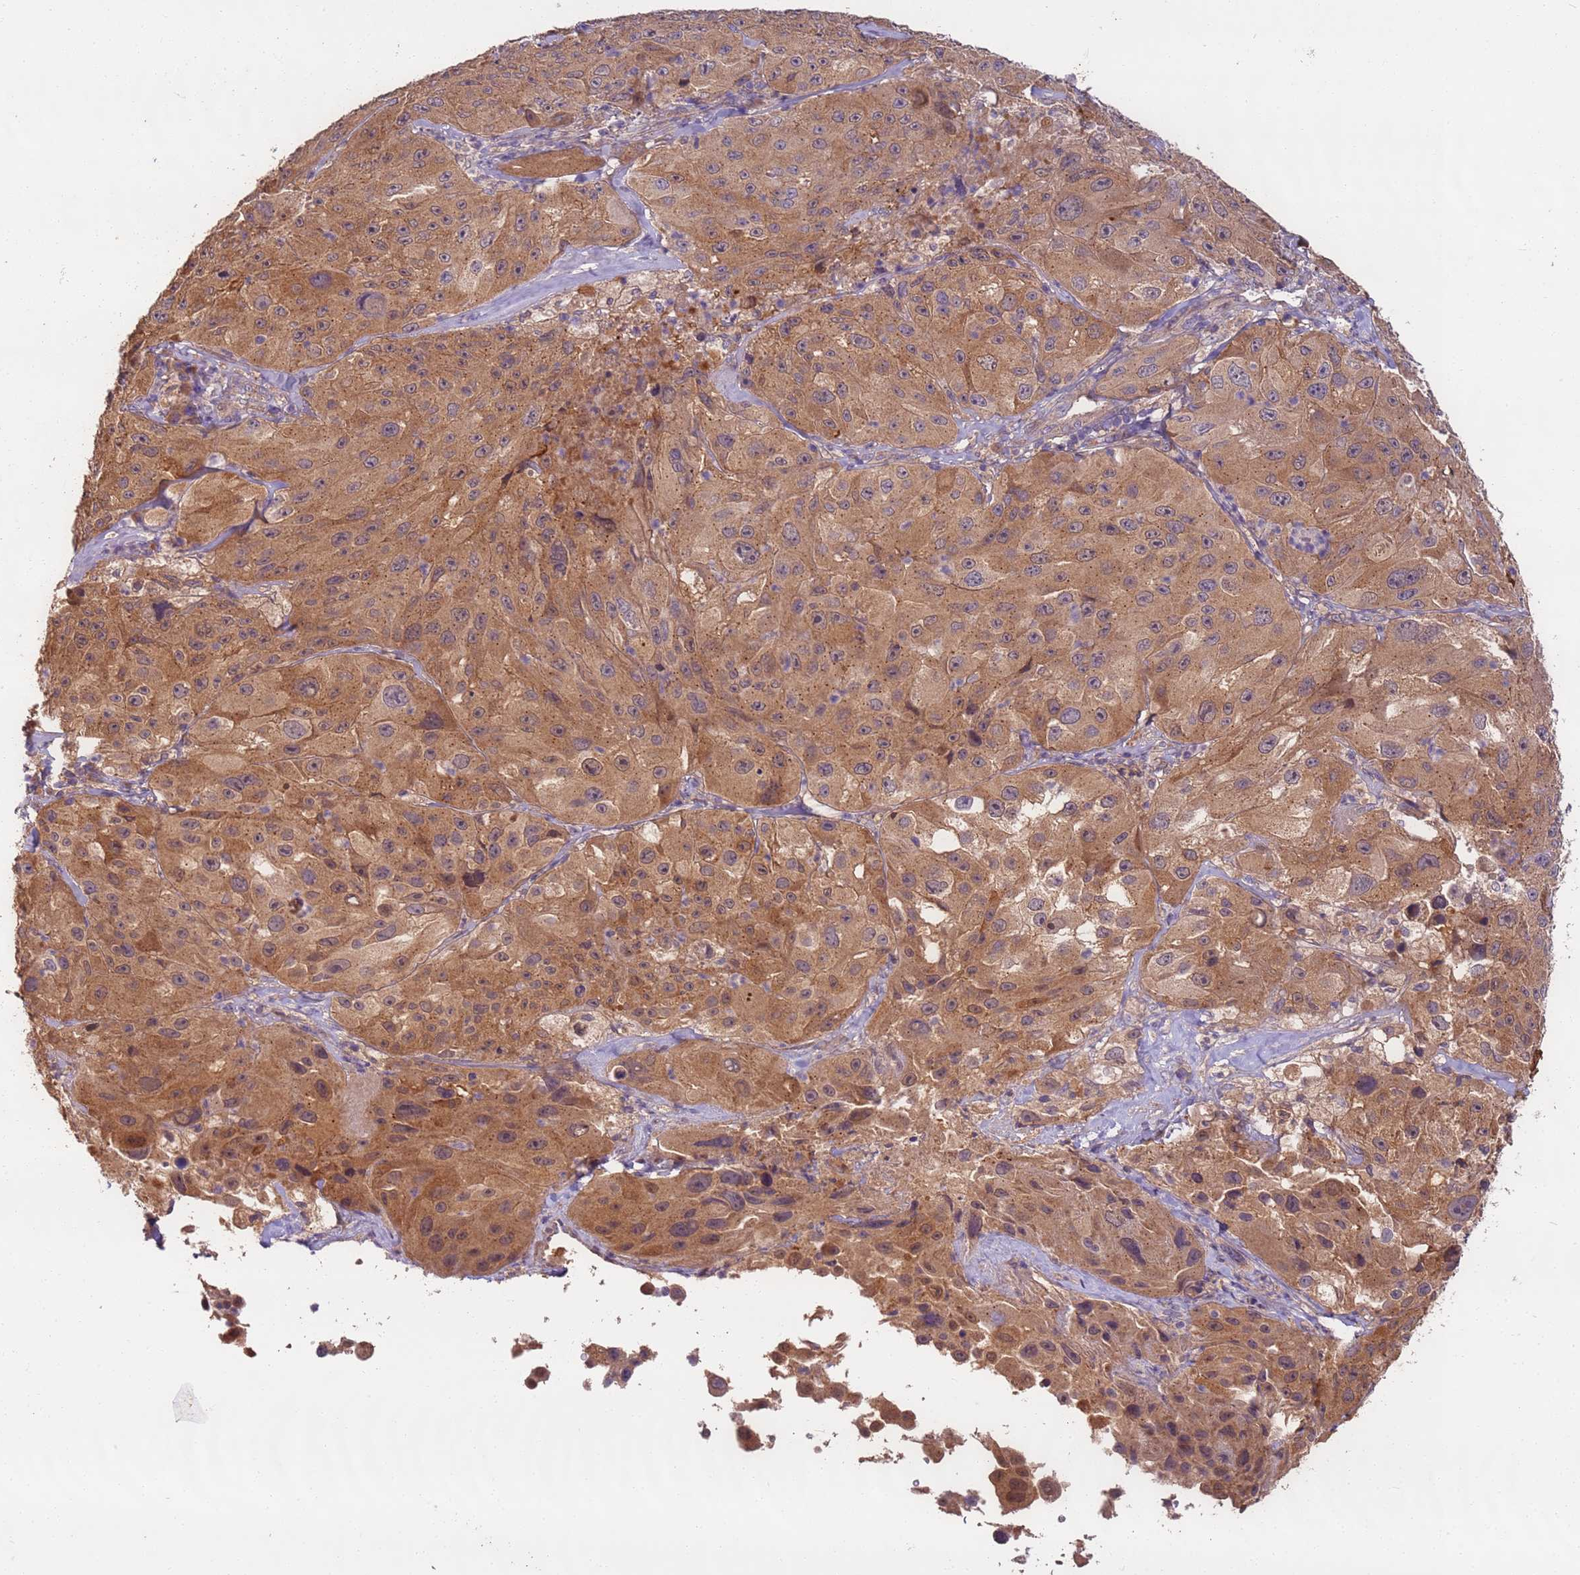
{"staining": {"intensity": "moderate", "quantity": ">75%", "location": "cytoplasmic/membranous"}, "tissue": "melanoma", "cell_type": "Tumor cells", "image_type": "cancer", "snomed": [{"axis": "morphology", "description": "Malignant melanoma, Metastatic site"}, {"axis": "topography", "description": "Lymph node"}], "caption": "A brown stain labels moderate cytoplasmic/membranous positivity of a protein in human malignant melanoma (metastatic site) tumor cells. The protein of interest is stained brown, and the nuclei are stained in blue (DAB IHC with brightfield microscopy, high magnification).", "gene": "TIGAR", "patient": {"sex": "male", "age": 62}}